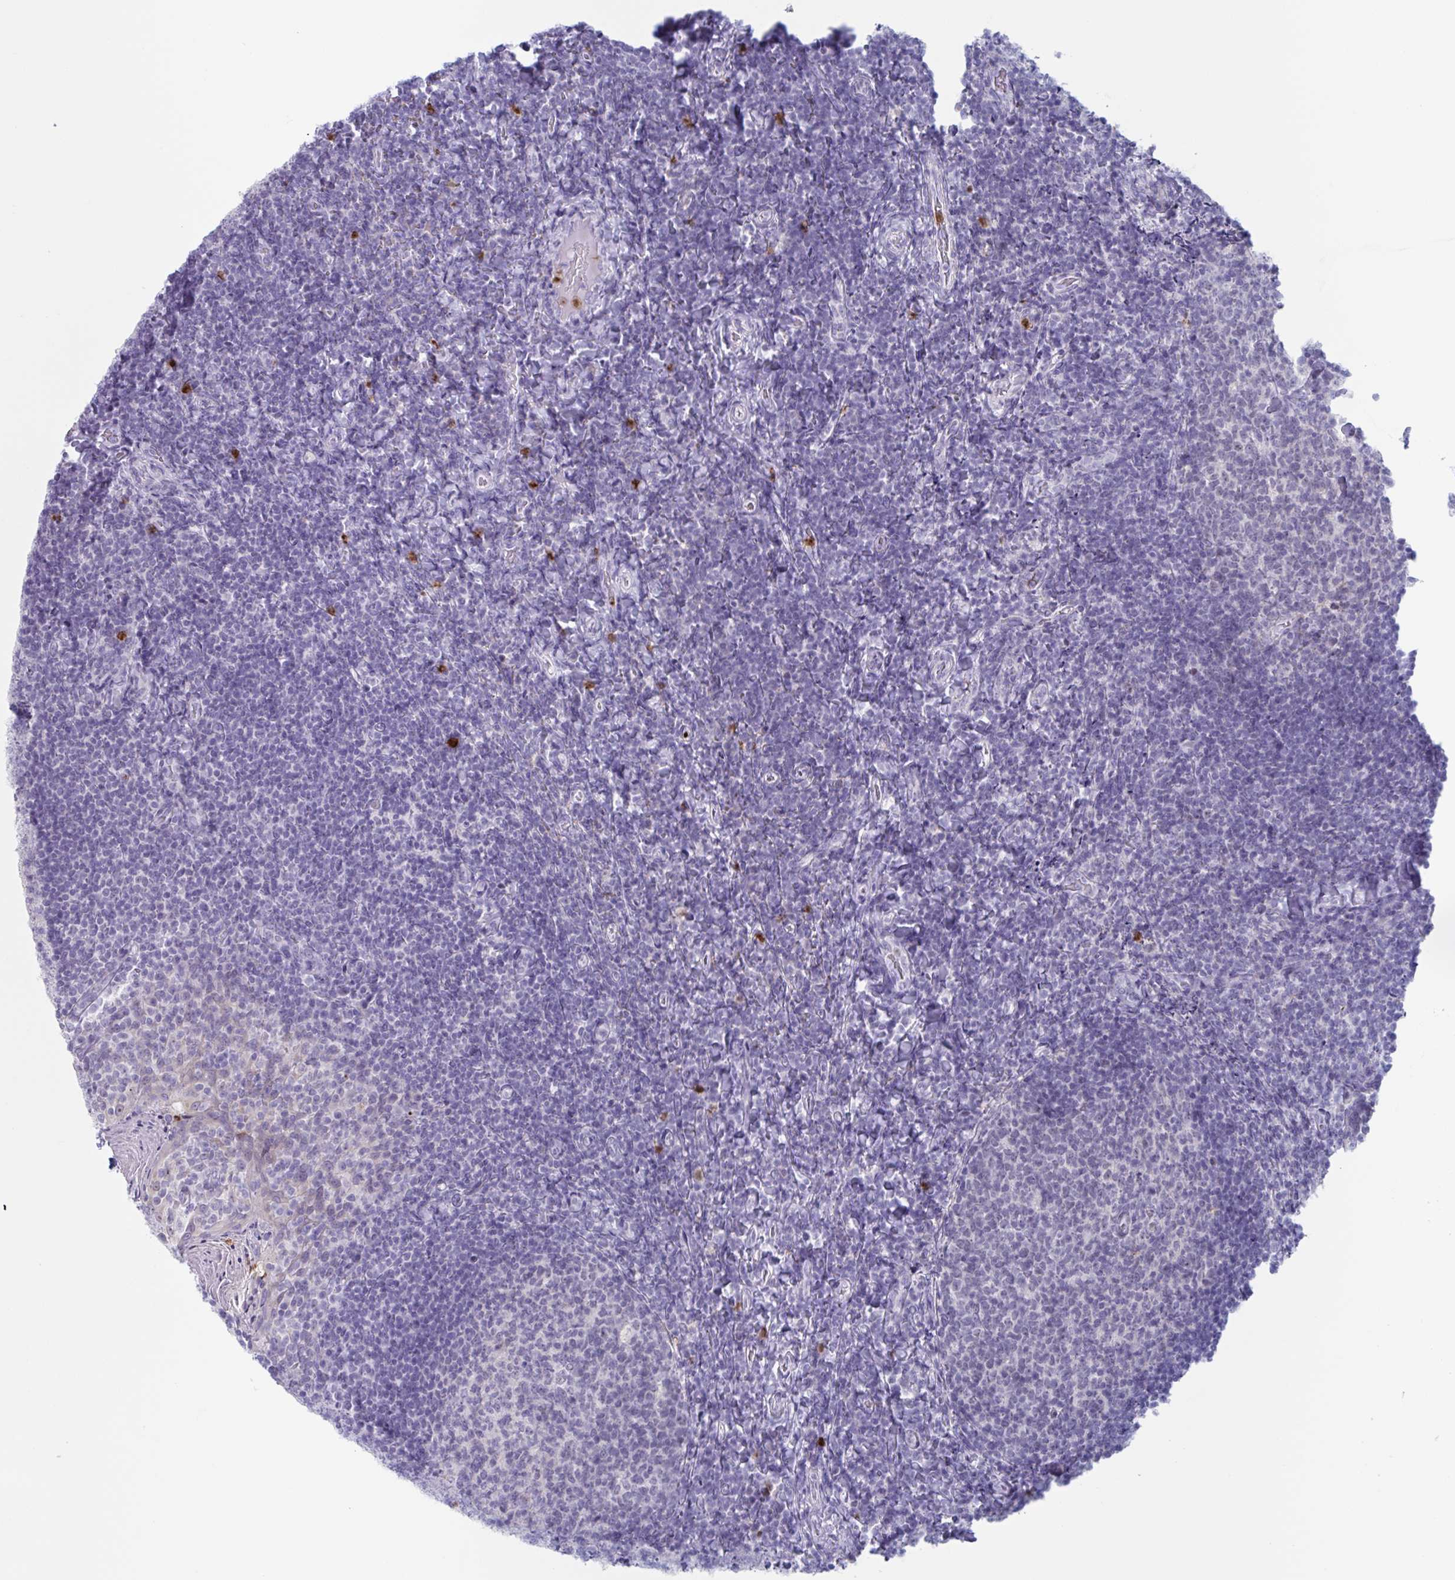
{"staining": {"intensity": "negative", "quantity": "none", "location": "none"}, "tissue": "tonsil", "cell_type": "Germinal center cells", "image_type": "normal", "snomed": [{"axis": "morphology", "description": "Normal tissue, NOS"}, {"axis": "topography", "description": "Tonsil"}], "caption": "Immunohistochemical staining of normal human tonsil demonstrates no significant staining in germinal center cells.", "gene": "CYP4F11", "patient": {"sex": "female", "age": 10}}